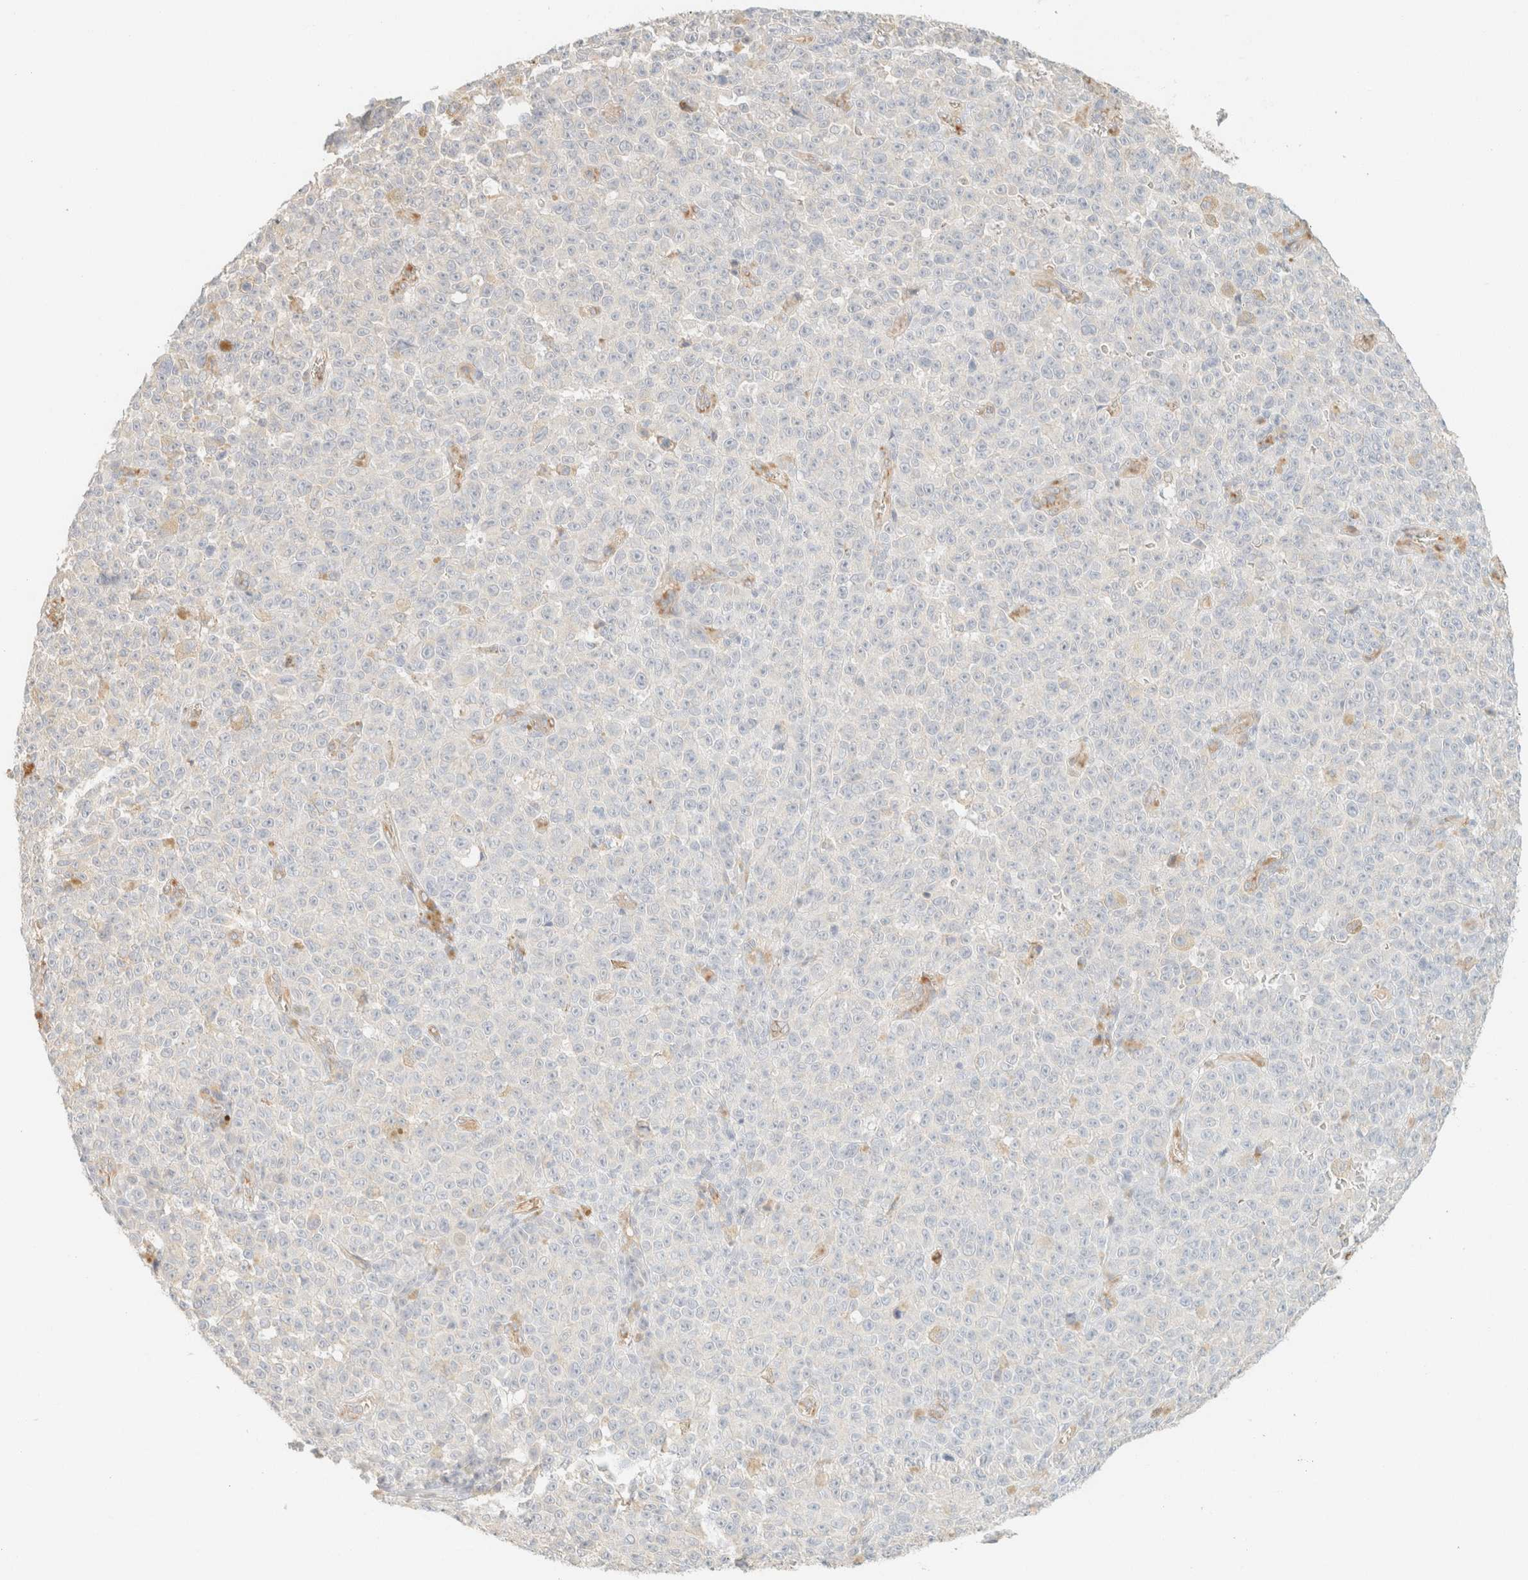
{"staining": {"intensity": "negative", "quantity": "none", "location": "none"}, "tissue": "melanoma", "cell_type": "Tumor cells", "image_type": "cancer", "snomed": [{"axis": "morphology", "description": "Malignant melanoma, NOS"}, {"axis": "topography", "description": "Skin"}], "caption": "DAB immunohistochemical staining of malignant melanoma demonstrates no significant staining in tumor cells.", "gene": "SPARCL1", "patient": {"sex": "female", "age": 82}}